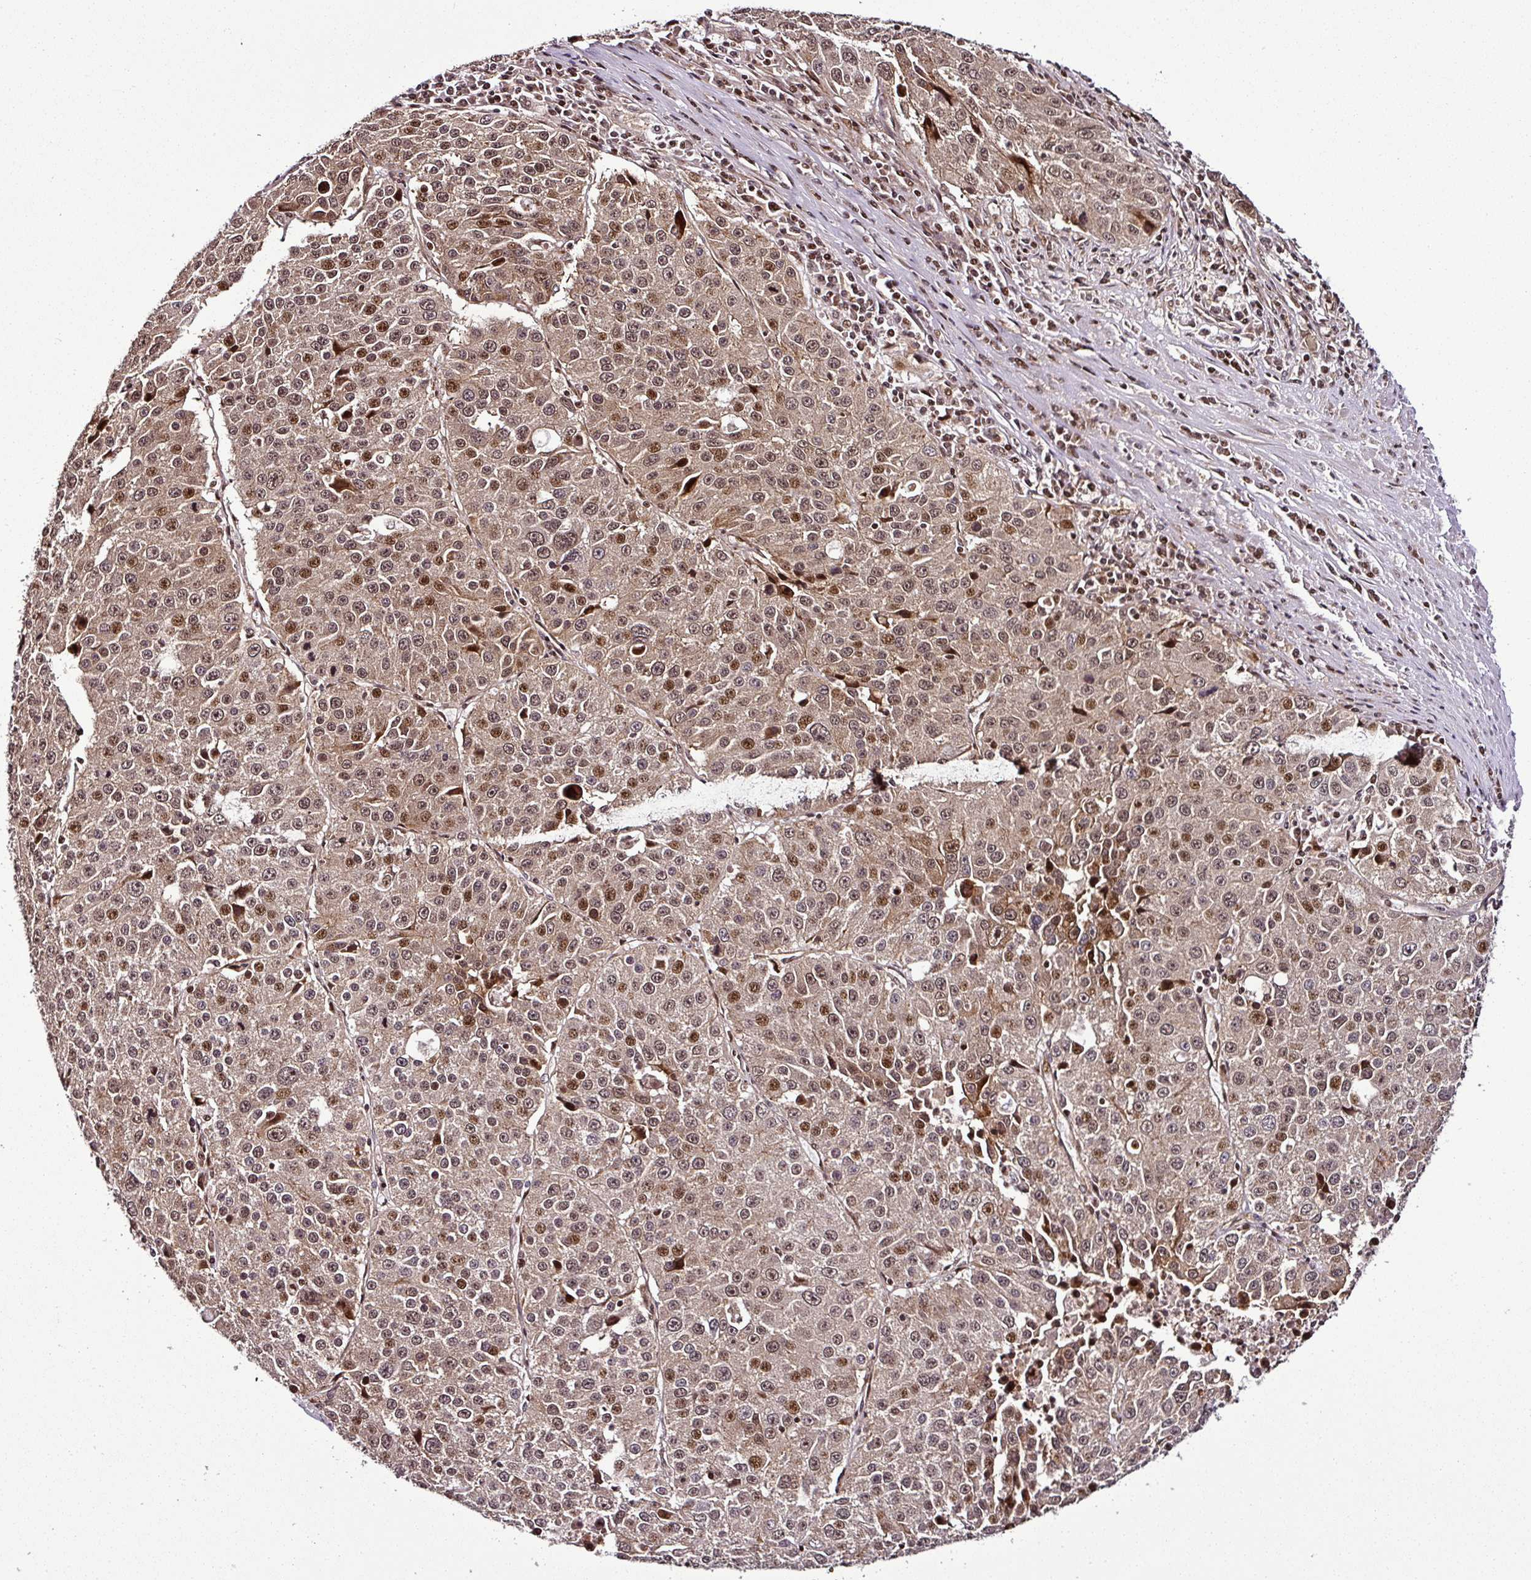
{"staining": {"intensity": "weak", "quantity": ">75%", "location": "nuclear"}, "tissue": "stomach cancer", "cell_type": "Tumor cells", "image_type": "cancer", "snomed": [{"axis": "morphology", "description": "Adenocarcinoma, NOS"}, {"axis": "topography", "description": "Stomach"}], "caption": "Immunohistochemical staining of human adenocarcinoma (stomach) displays low levels of weak nuclear positivity in about >75% of tumor cells.", "gene": "COPRS", "patient": {"sex": "male", "age": 71}}